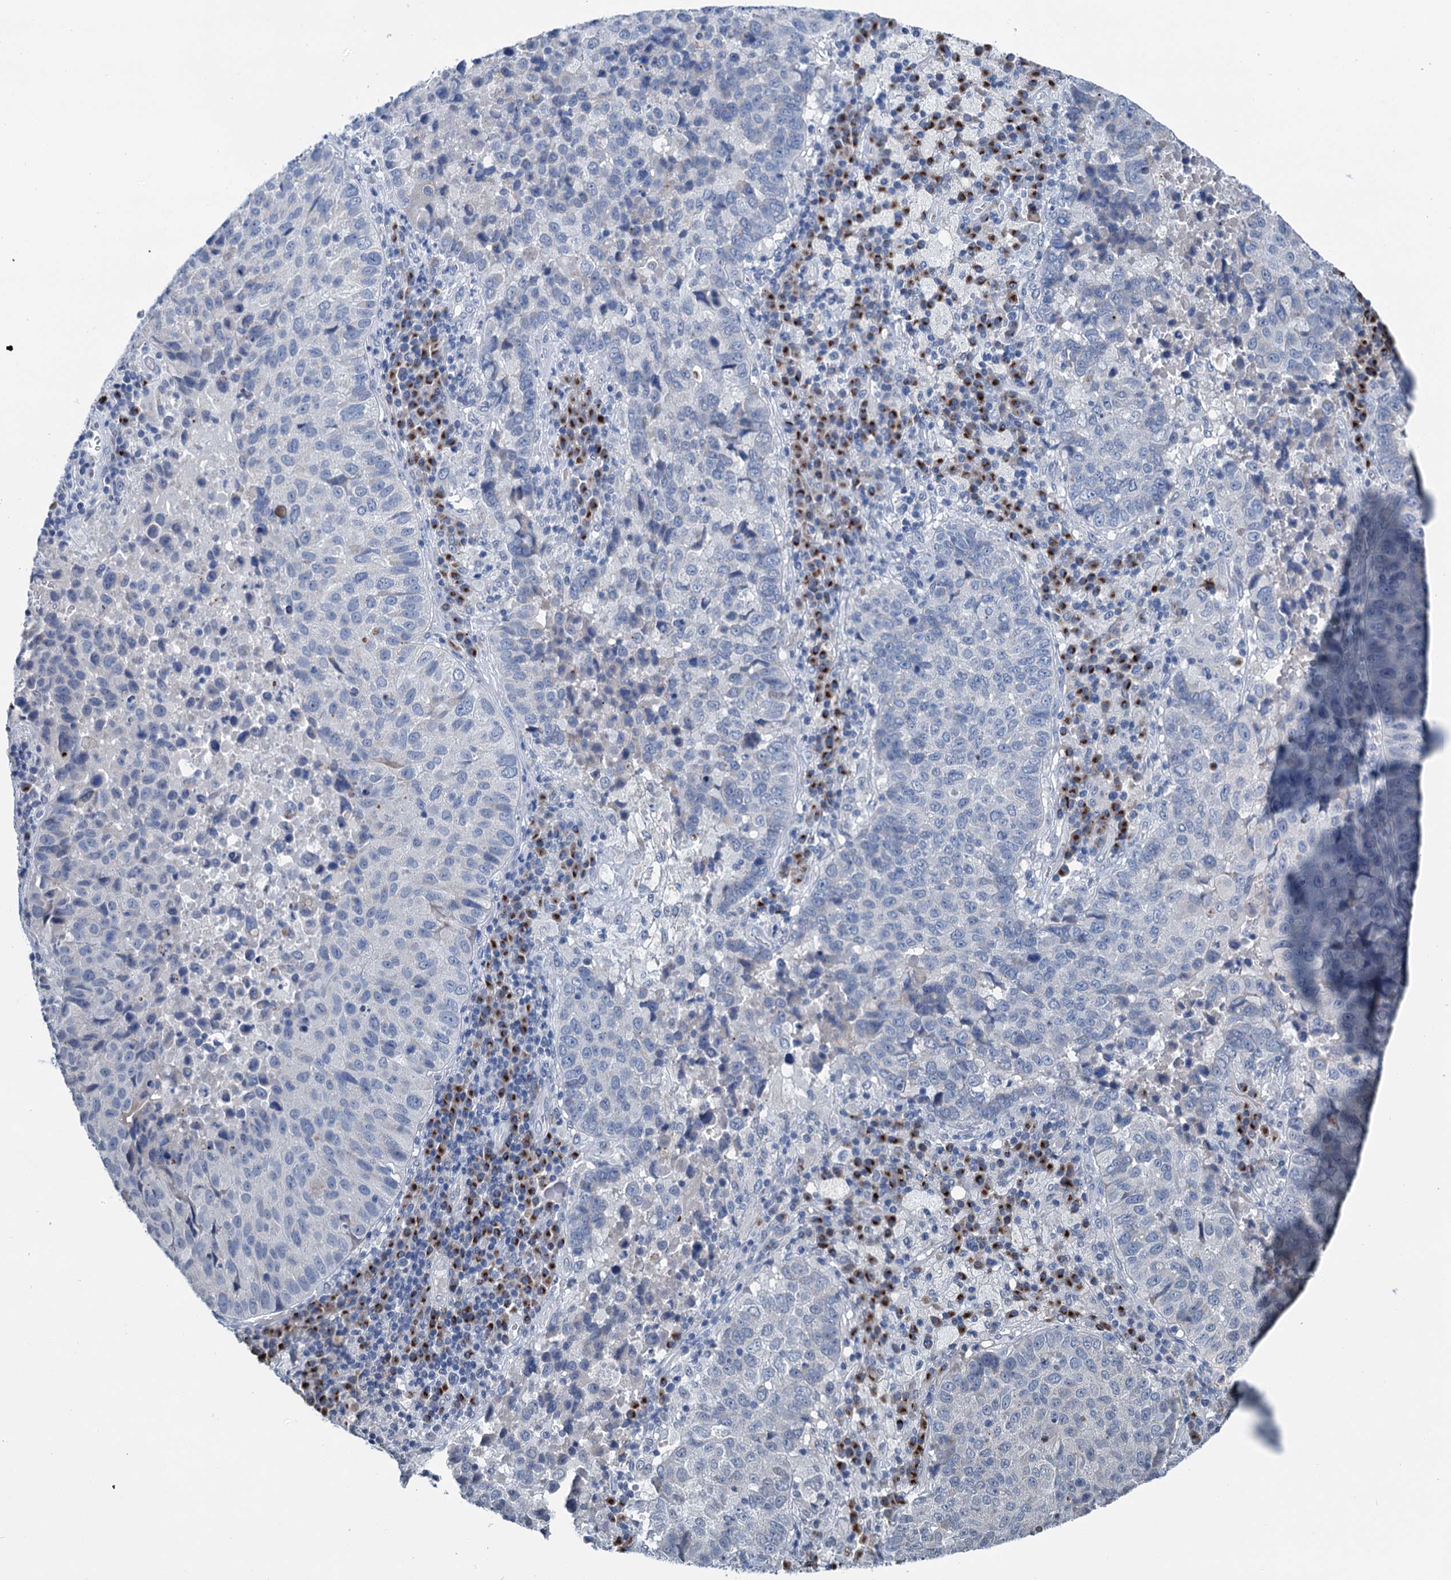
{"staining": {"intensity": "negative", "quantity": "none", "location": "none"}, "tissue": "lung cancer", "cell_type": "Tumor cells", "image_type": "cancer", "snomed": [{"axis": "morphology", "description": "Squamous cell carcinoma, NOS"}, {"axis": "topography", "description": "Lung"}], "caption": "IHC of human lung cancer (squamous cell carcinoma) displays no expression in tumor cells. (Stains: DAB (3,3'-diaminobenzidine) immunohistochemistry (IHC) with hematoxylin counter stain, Microscopy: brightfield microscopy at high magnification).", "gene": "SHLD1", "patient": {"sex": "male", "age": 73}}